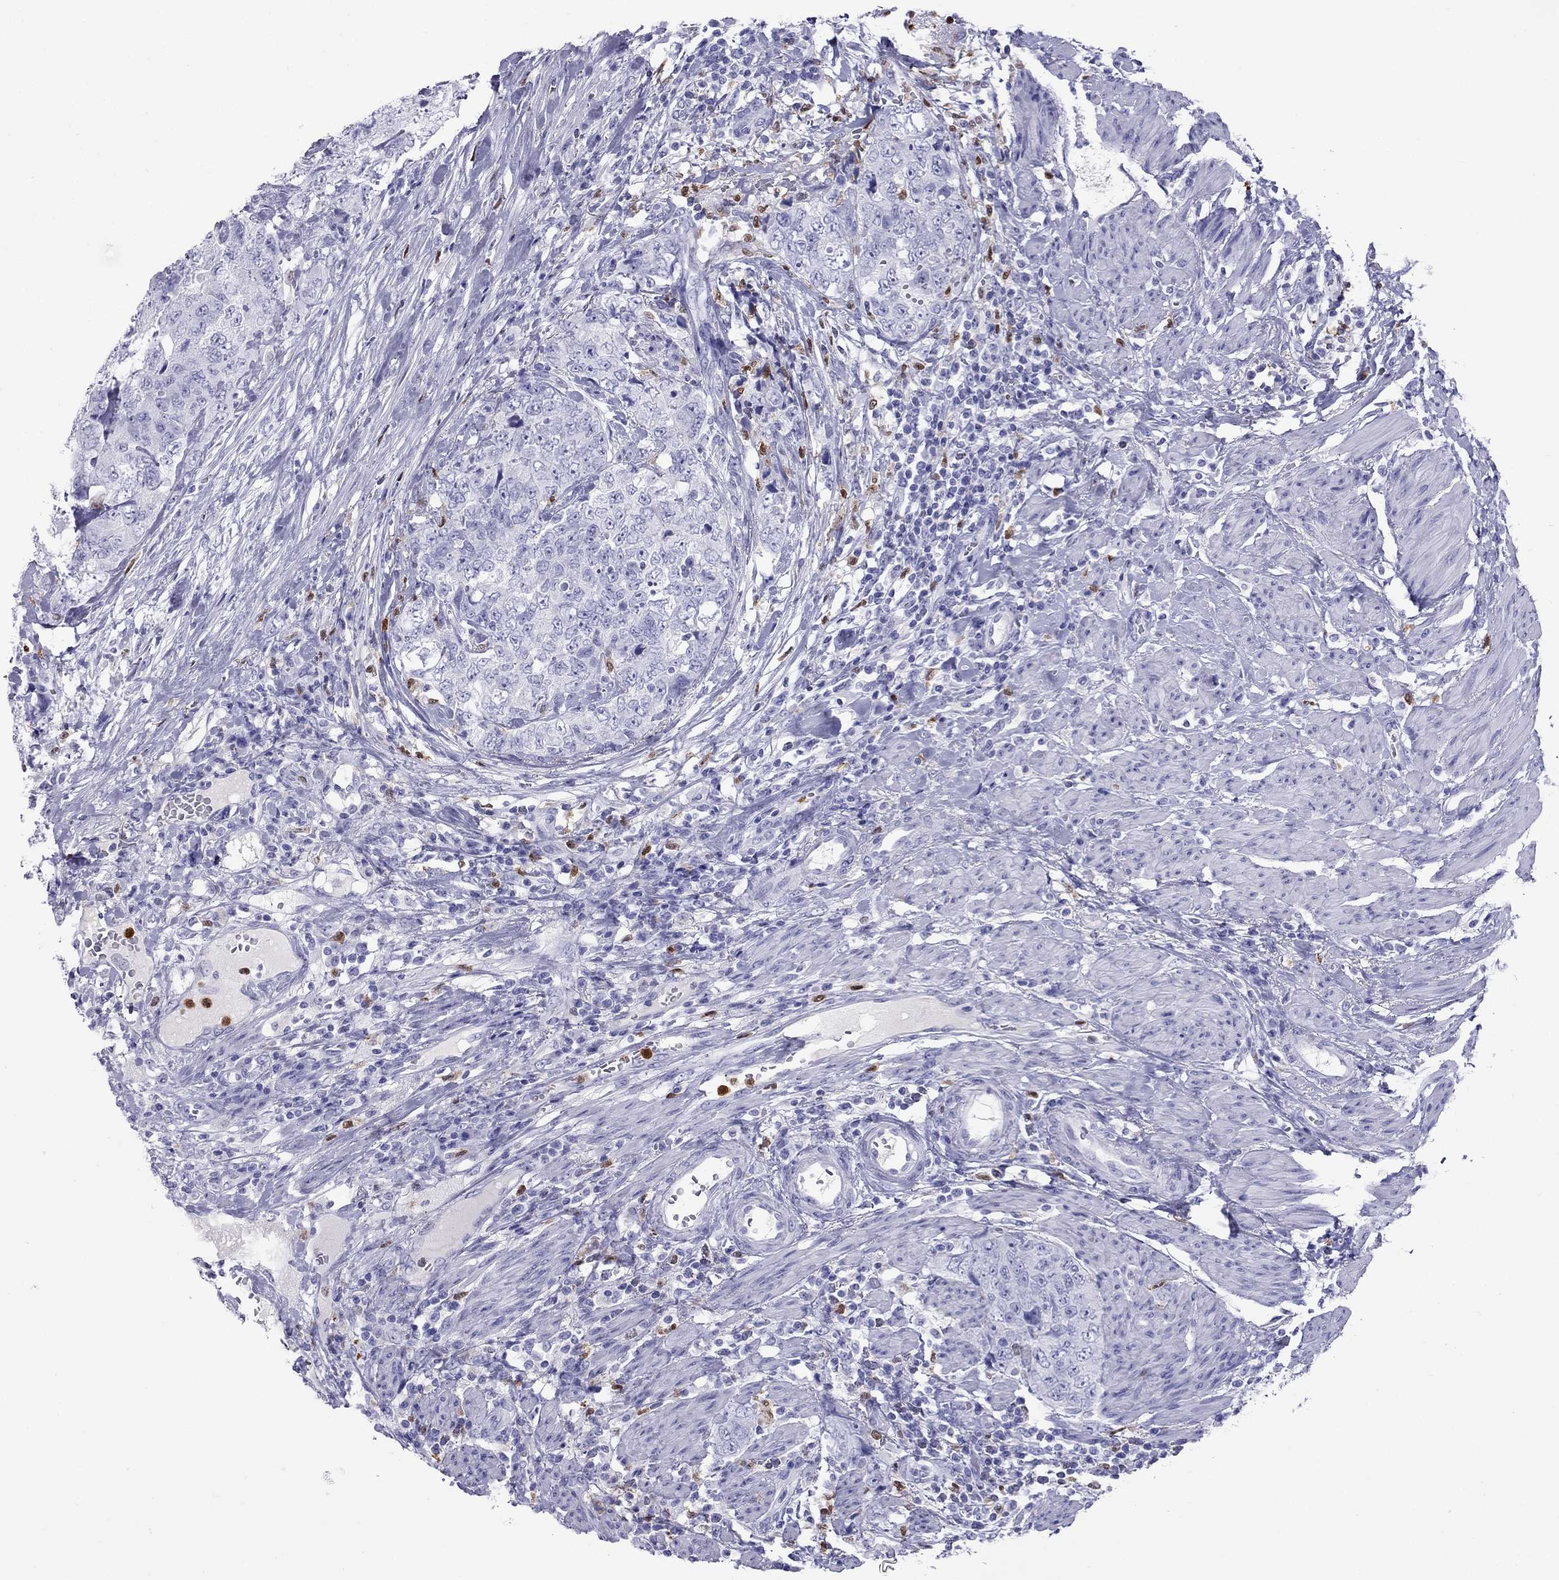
{"staining": {"intensity": "negative", "quantity": "none", "location": "none"}, "tissue": "urothelial cancer", "cell_type": "Tumor cells", "image_type": "cancer", "snomed": [{"axis": "morphology", "description": "Urothelial carcinoma, High grade"}, {"axis": "topography", "description": "Urinary bladder"}], "caption": "An image of human urothelial cancer is negative for staining in tumor cells.", "gene": "SLAMF1", "patient": {"sex": "female", "age": 78}}